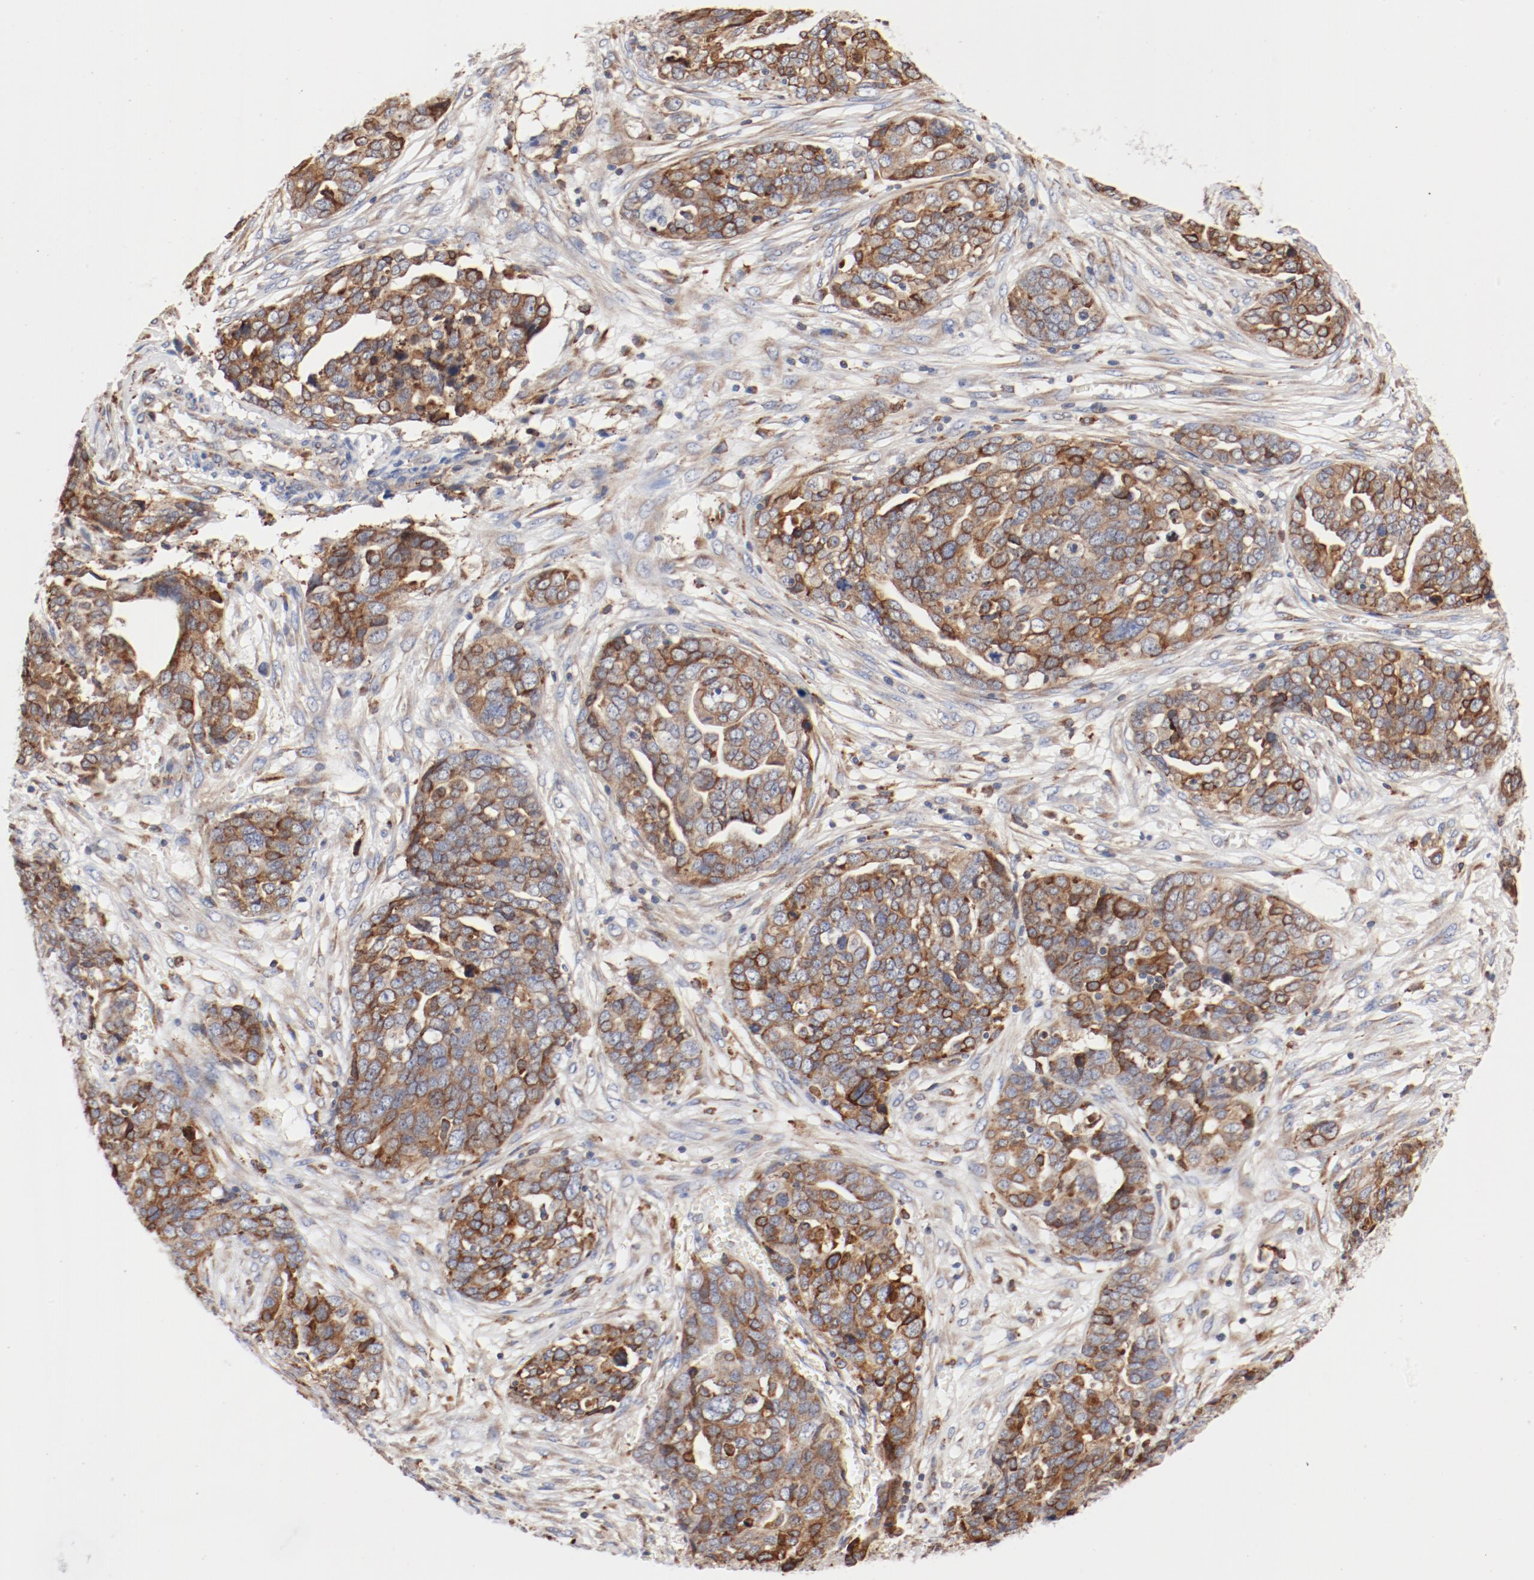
{"staining": {"intensity": "moderate", "quantity": ">75%", "location": "cytoplasmic/membranous"}, "tissue": "ovarian cancer", "cell_type": "Tumor cells", "image_type": "cancer", "snomed": [{"axis": "morphology", "description": "Normal tissue, NOS"}, {"axis": "morphology", "description": "Cystadenocarcinoma, serous, NOS"}, {"axis": "topography", "description": "Fallopian tube"}, {"axis": "topography", "description": "Ovary"}], "caption": "Tumor cells show moderate cytoplasmic/membranous positivity in about >75% of cells in serous cystadenocarcinoma (ovarian). (brown staining indicates protein expression, while blue staining denotes nuclei).", "gene": "PDPK1", "patient": {"sex": "female", "age": 56}}